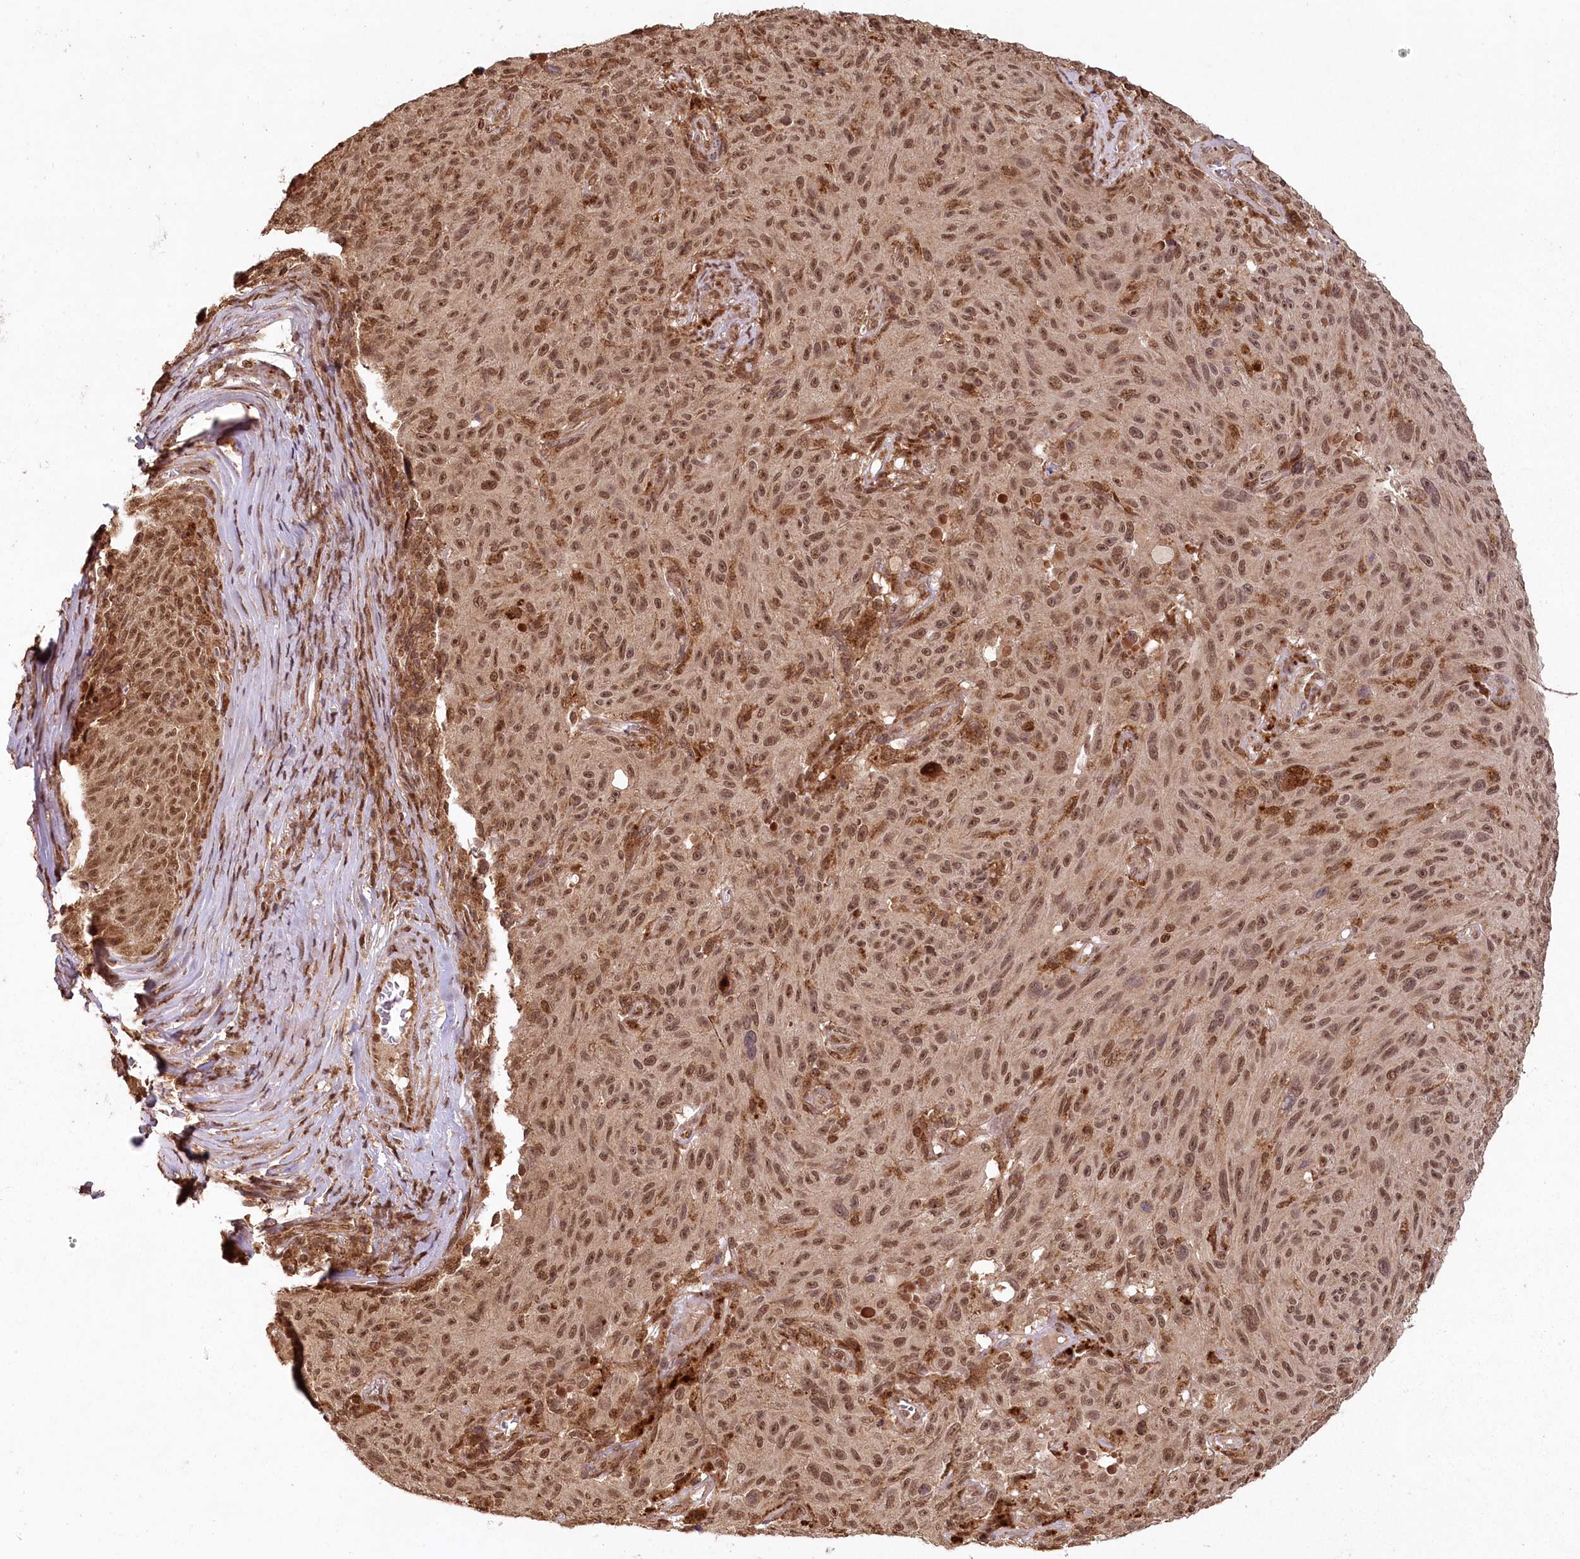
{"staining": {"intensity": "moderate", "quantity": ">75%", "location": "nuclear"}, "tissue": "melanoma", "cell_type": "Tumor cells", "image_type": "cancer", "snomed": [{"axis": "morphology", "description": "Malignant melanoma, NOS"}, {"axis": "topography", "description": "Skin"}], "caption": "Protein analysis of malignant melanoma tissue exhibits moderate nuclear positivity in about >75% of tumor cells. Nuclei are stained in blue.", "gene": "MICU1", "patient": {"sex": "female", "age": 82}}